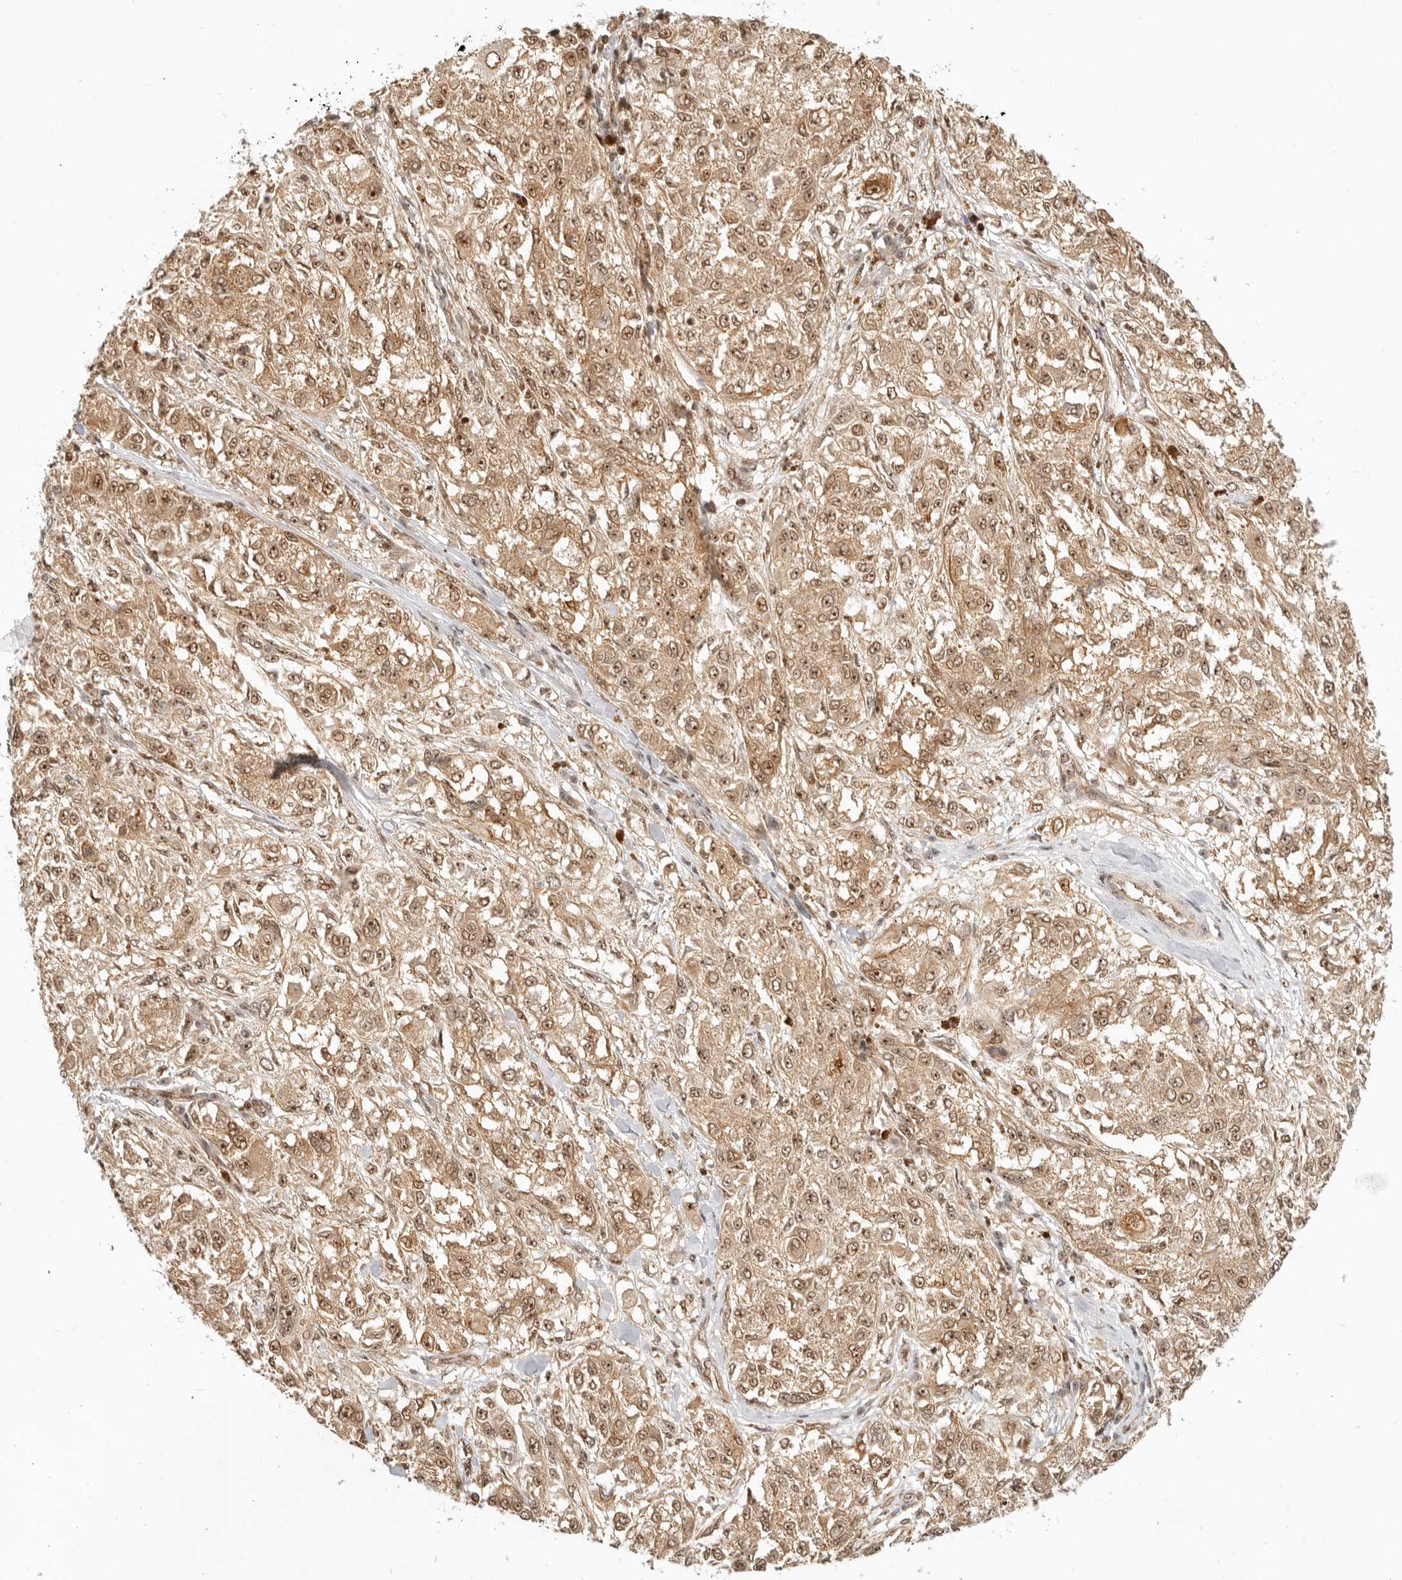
{"staining": {"intensity": "moderate", "quantity": ">75%", "location": "cytoplasmic/membranous,nuclear"}, "tissue": "melanoma", "cell_type": "Tumor cells", "image_type": "cancer", "snomed": [{"axis": "morphology", "description": "Necrosis, NOS"}, {"axis": "morphology", "description": "Malignant melanoma, NOS"}, {"axis": "topography", "description": "Skin"}], "caption": "Human malignant melanoma stained with a protein marker displays moderate staining in tumor cells.", "gene": "BAP1", "patient": {"sex": "female", "age": 87}}